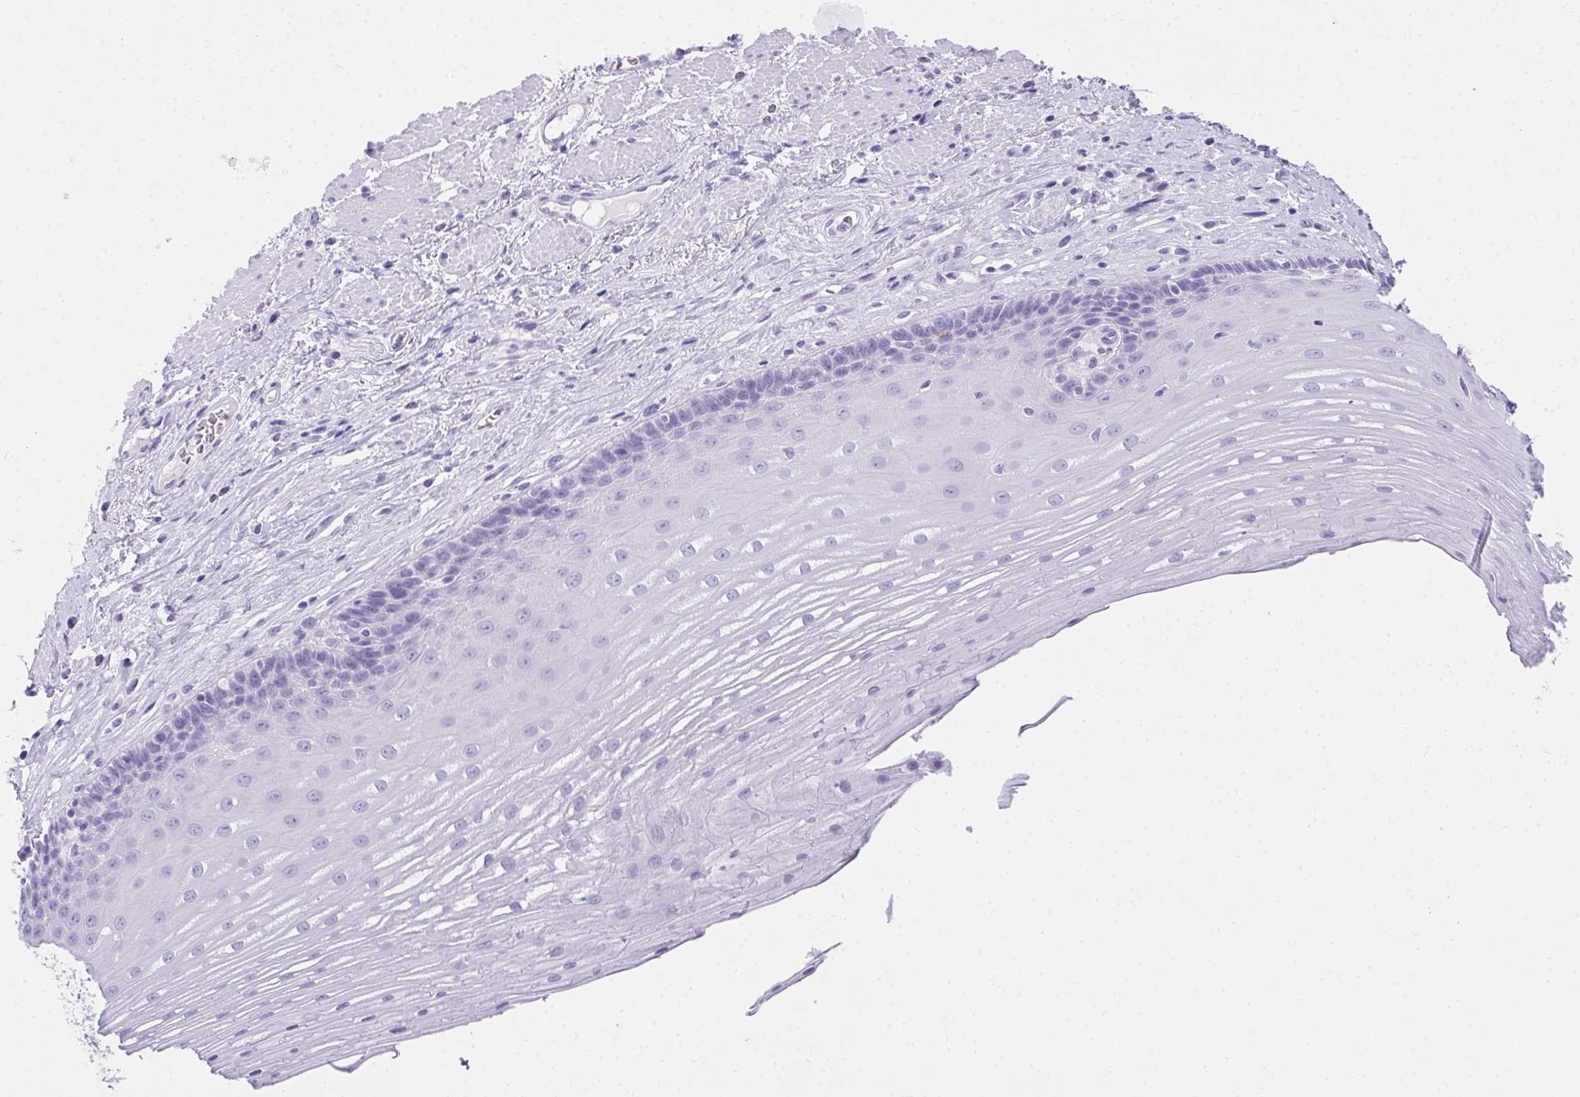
{"staining": {"intensity": "negative", "quantity": "none", "location": "none"}, "tissue": "esophagus", "cell_type": "Squamous epithelial cells", "image_type": "normal", "snomed": [{"axis": "morphology", "description": "Normal tissue, NOS"}, {"axis": "topography", "description": "Esophagus"}], "caption": "Immunohistochemistry (IHC) micrograph of benign esophagus: human esophagus stained with DAB (3,3'-diaminobenzidine) shows no significant protein expression in squamous epithelial cells. The staining is performed using DAB (3,3'-diaminobenzidine) brown chromogen with nuclei counter-stained in using hematoxylin.", "gene": "AVIL", "patient": {"sex": "male", "age": 62}}